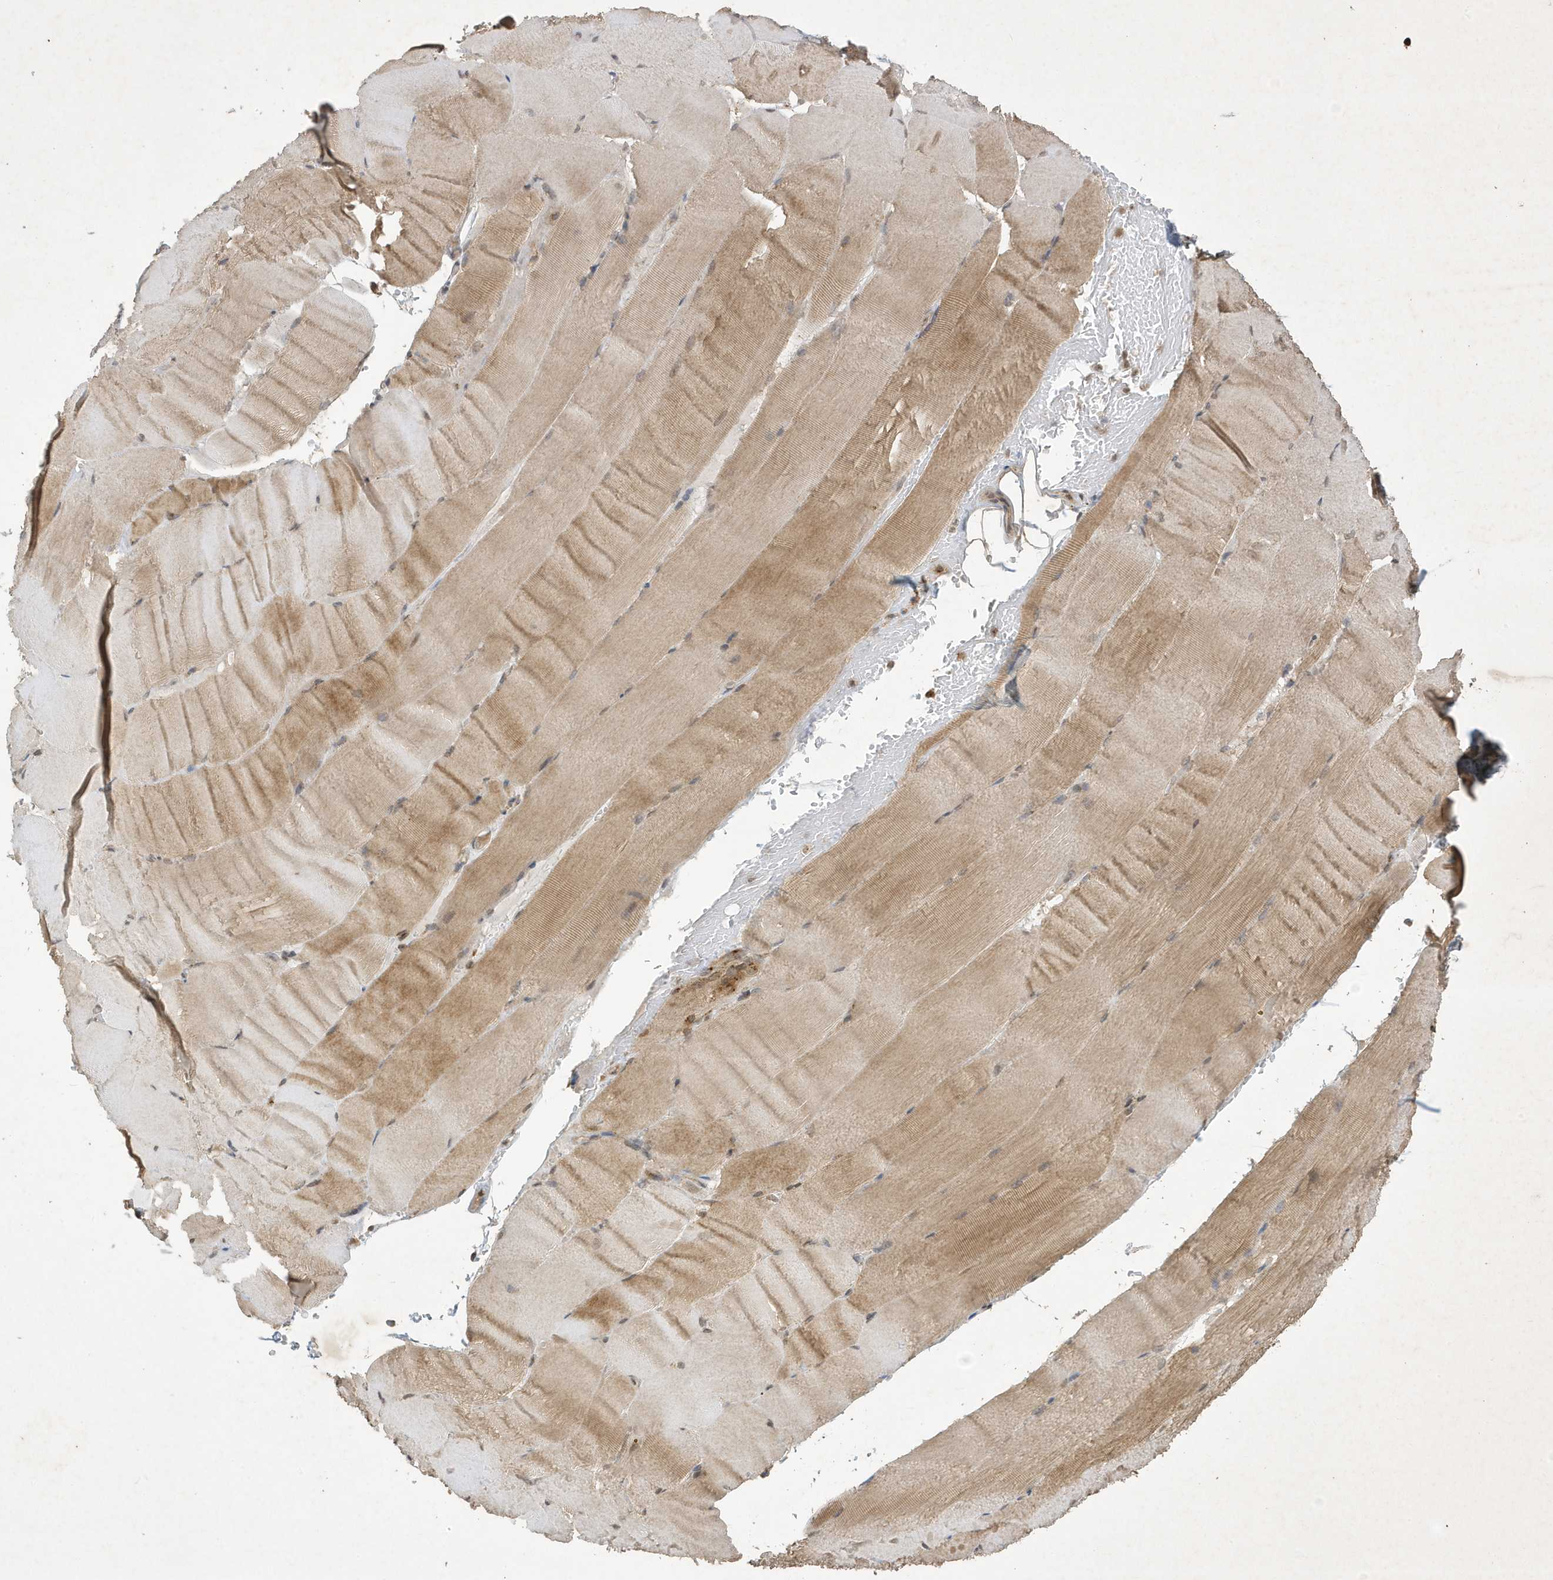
{"staining": {"intensity": "moderate", "quantity": "25%-75%", "location": "cytoplasmic/membranous,nuclear"}, "tissue": "skeletal muscle", "cell_type": "Myocytes", "image_type": "normal", "snomed": [{"axis": "morphology", "description": "Normal tissue, NOS"}, {"axis": "topography", "description": "Skeletal muscle"}, {"axis": "topography", "description": "Parathyroid gland"}], "caption": "High-power microscopy captured an immunohistochemistry histopathology image of normal skeletal muscle, revealing moderate cytoplasmic/membranous,nuclear positivity in about 25%-75% of myocytes.", "gene": "STX10", "patient": {"sex": "female", "age": 37}}